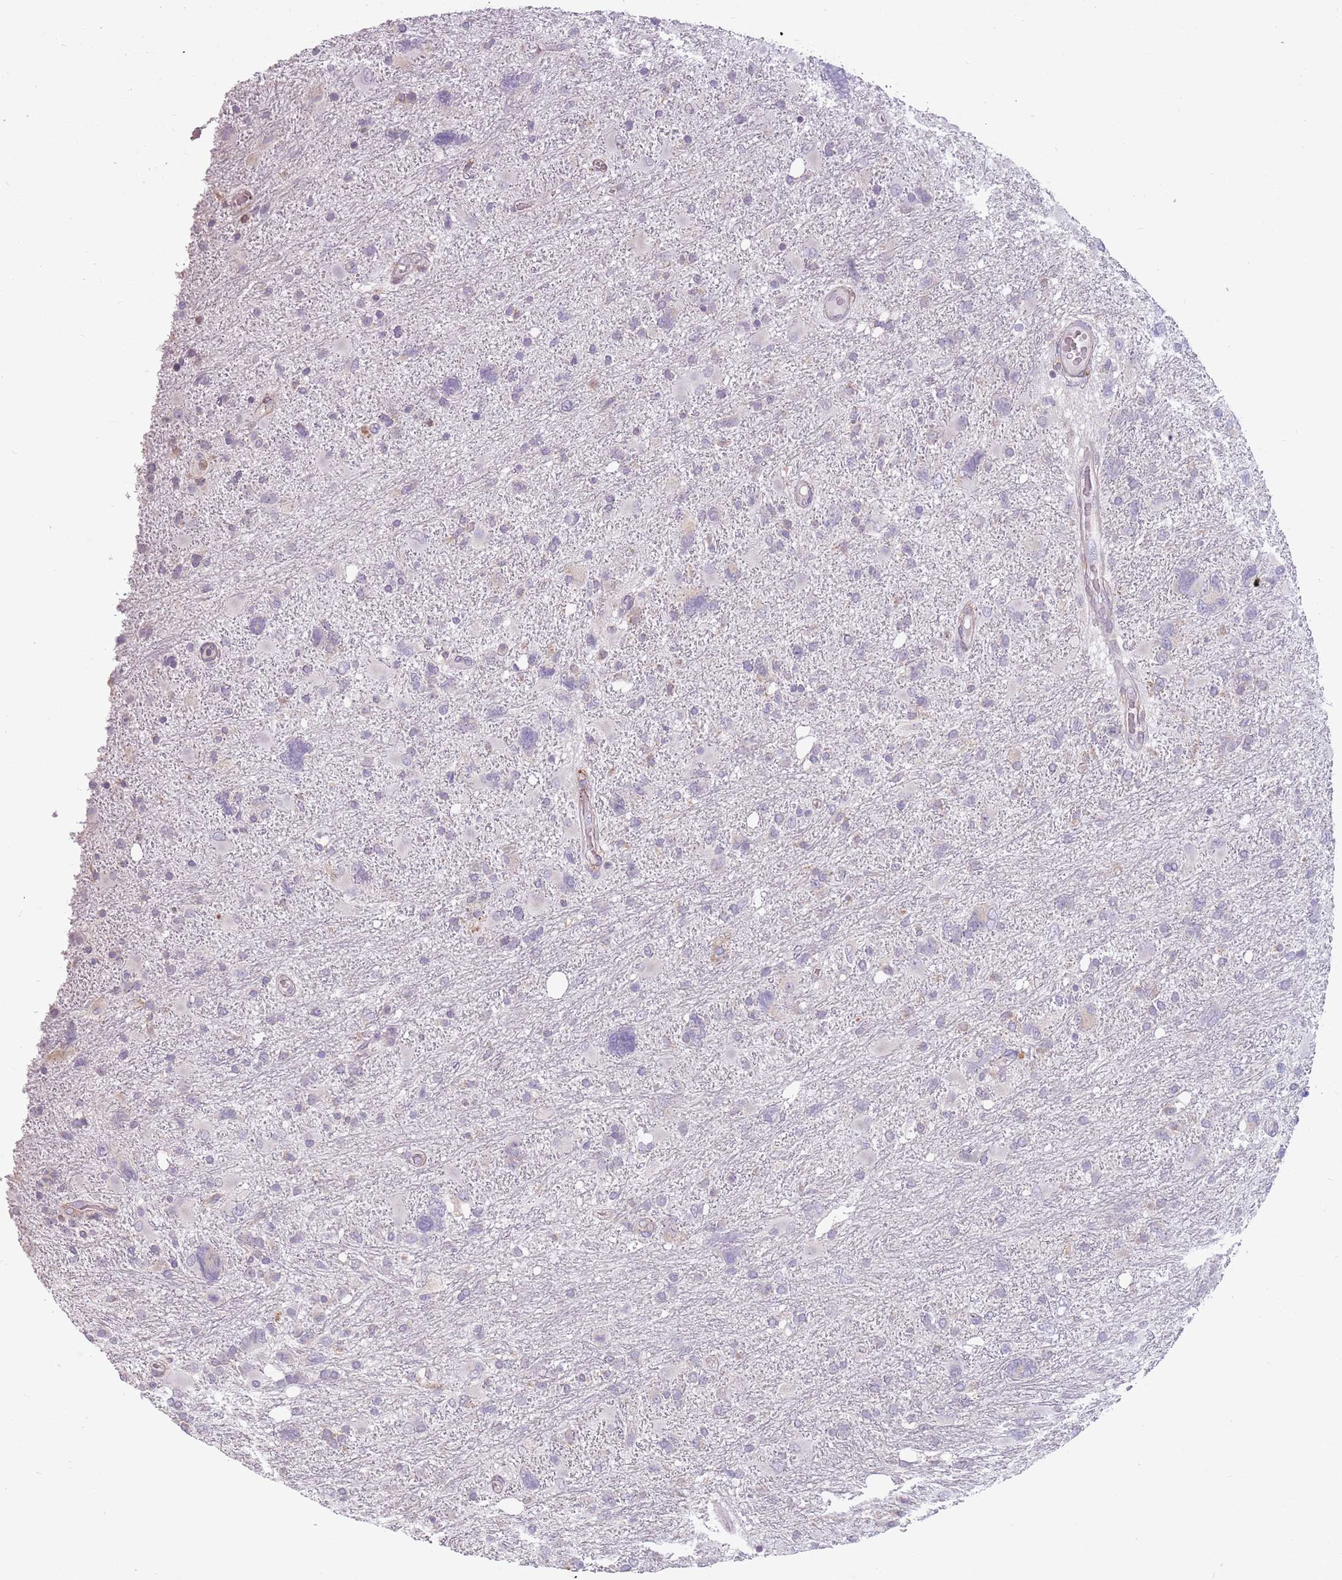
{"staining": {"intensity": "negative", "quantity": "none", "location": "none"}, "tissue": "glioma", "cell_type": "Tumor cells", "image_type": "cancer", "snomed": [{"axis": "morphology", "description": "Glioma, malignant, High grade"}, {"axis": "topography", "description": "Brain"}], "caption": "Histopathology image shows no protein expression in tumor cells of glioma tissue.", "gene": "RPS9", "patient": {"sex": "male", "age": 61}}